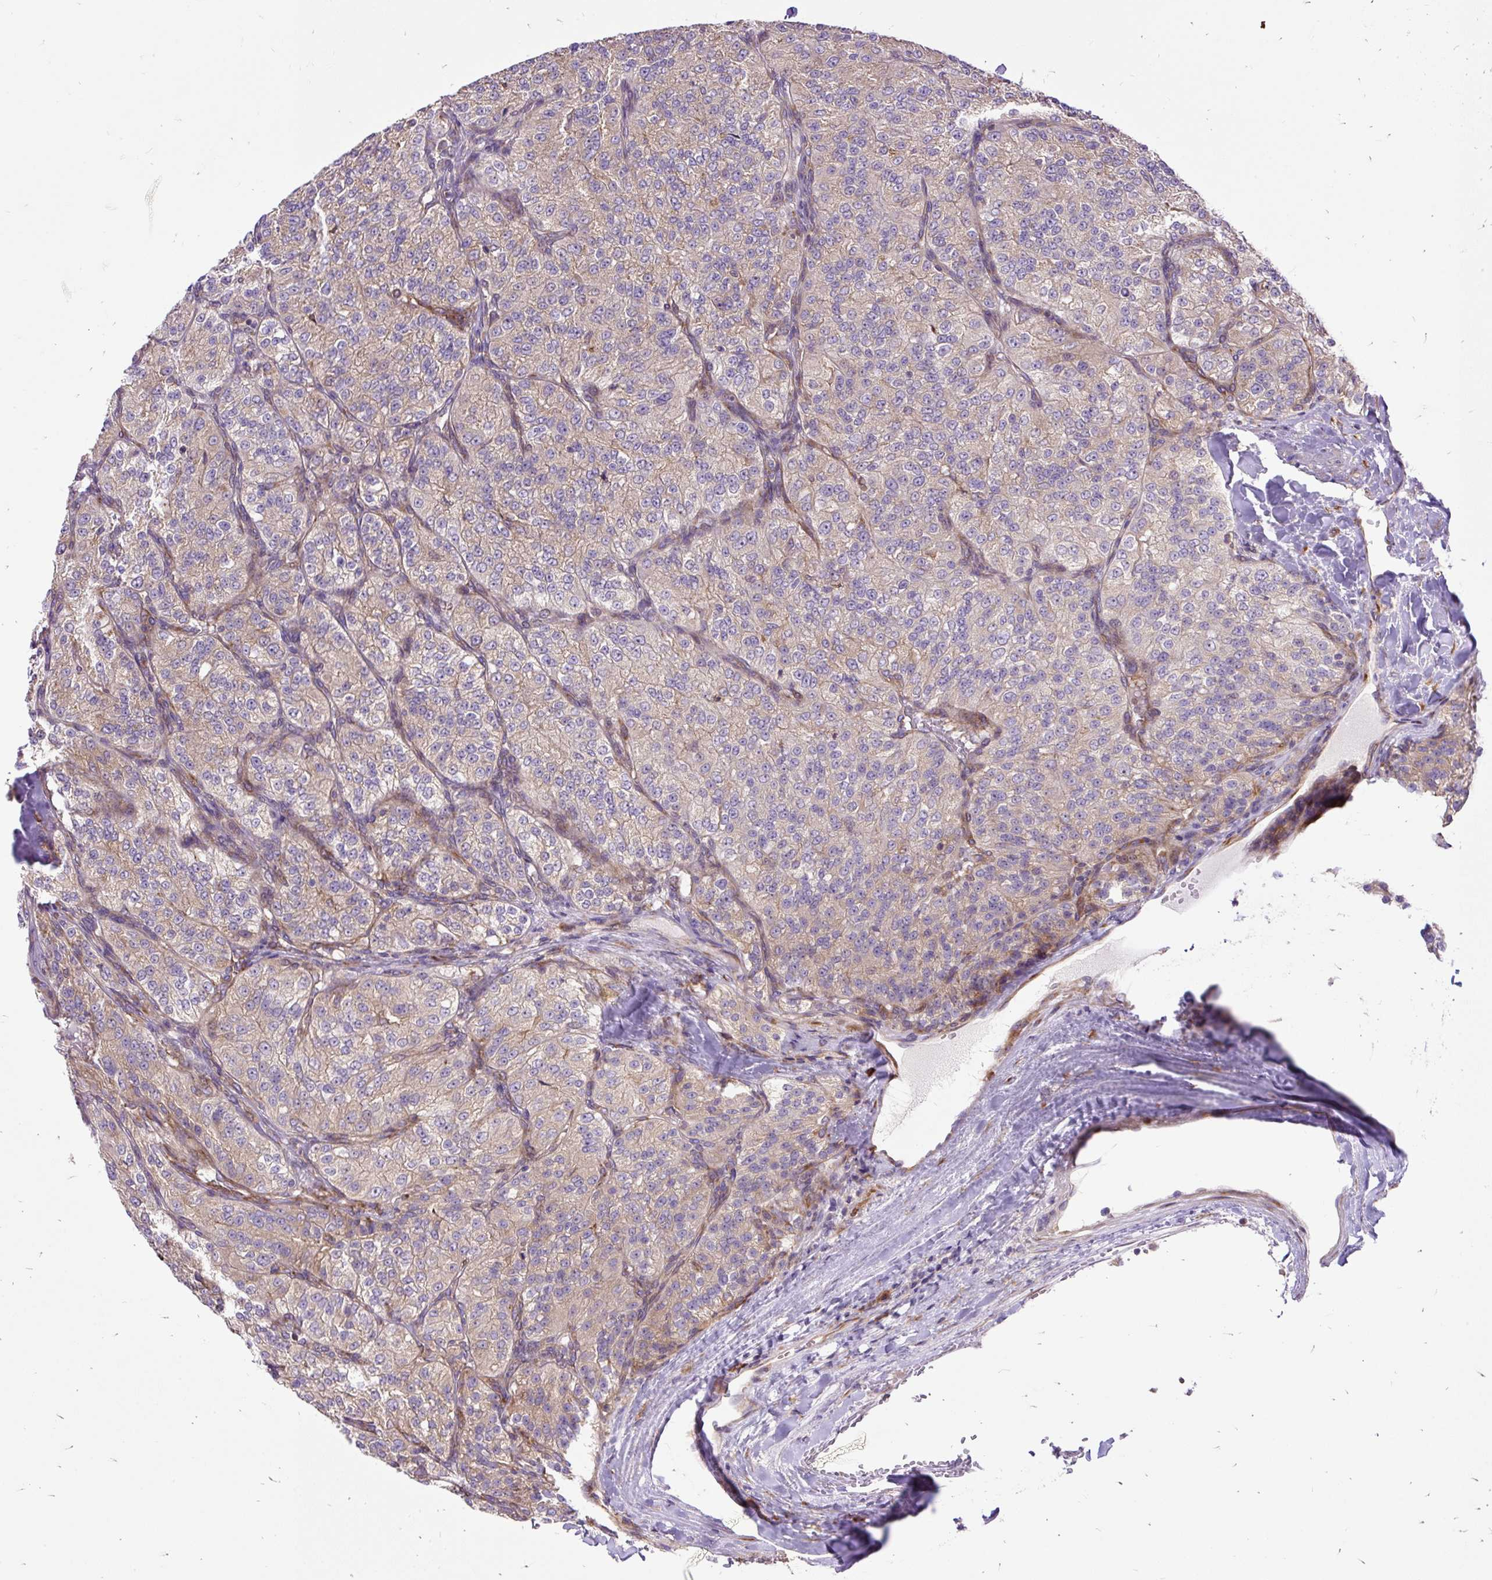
{"staining": {"intensity": "weak", "quantity": "<25%", "location": "cytoplasmic/membranous"}, "tissue": "renal cancer", "cell_type": "Tumor cells", "image_type": "cancer", "snomed": [{"axis": "morphology", "description": "Adenocarcinoma, NOS"}, {"axis": "topography", "description": "Kidney"}], "caption": "Protein analysis of adenocarcinoma (renal) demonstrates no significant positivity in tumor cells. (Brightfield microscopy of DAB immunohistochemistry (IHC) at high magnification).", "gene": "RPS5", "patient": {"sex": "female", "age": 63}}